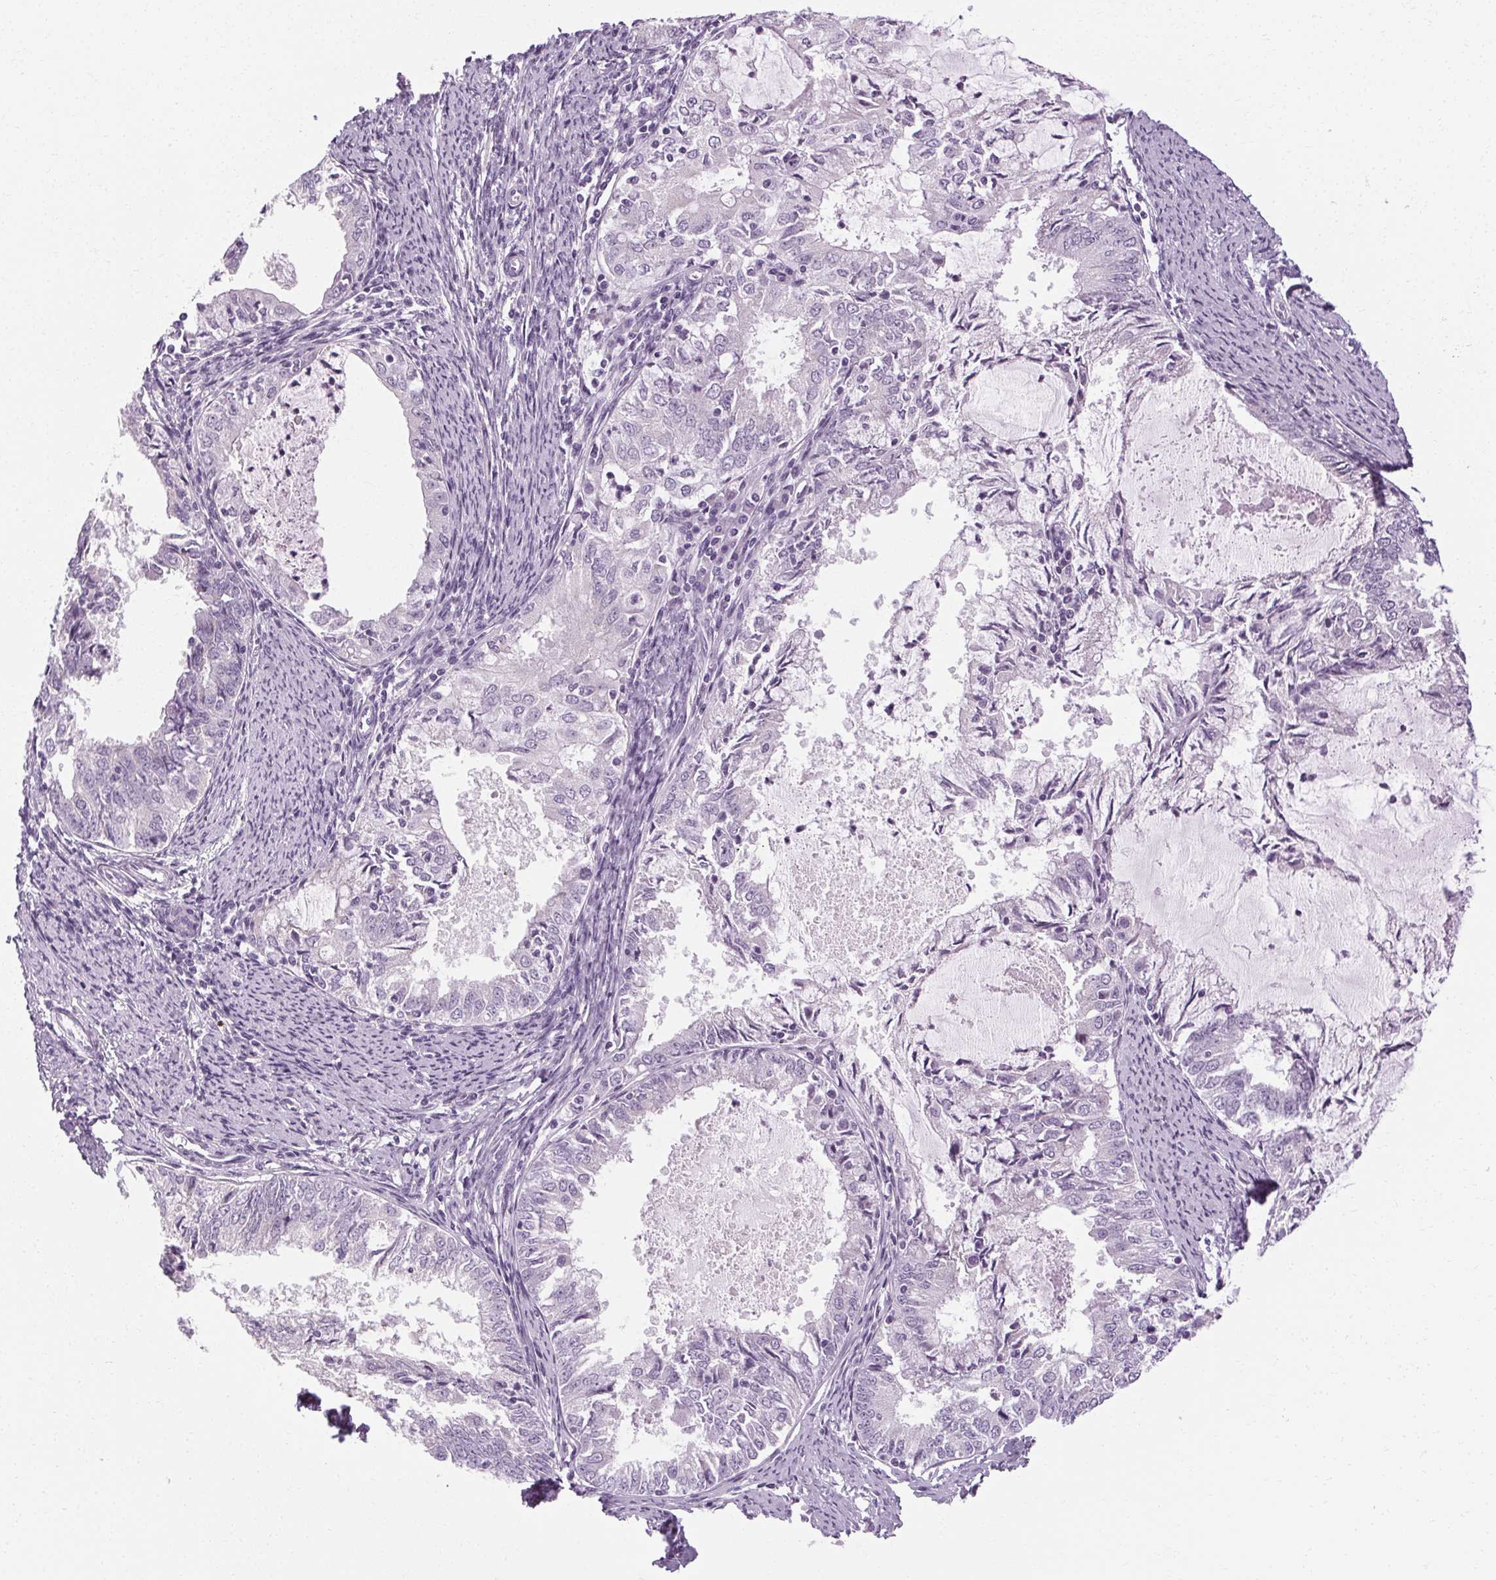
{"staining": {"intensity": "negative", "quantity": "none", "location": "none"}, "tissue": "endometrial cancer", "cell_type": "Tumor cells", "image_type": "cancer", "snomed": [{"axis": "morphology", "description": "Adenocarcinoma, NOS"}, {"axis": "topography", "description": "Endometrium"}], "caption": "DAB immunohistochemical staining of endometrial adenocarcinoma demonstrates no significant staining in tumor cells. (DAB (3,3'-diaminobenzidine) immunohistochemistry (IHC) visualized using brightfield microscopy, high magnification).", "gene": "POMC", "patient": {"sex": "female", "age": 57}}